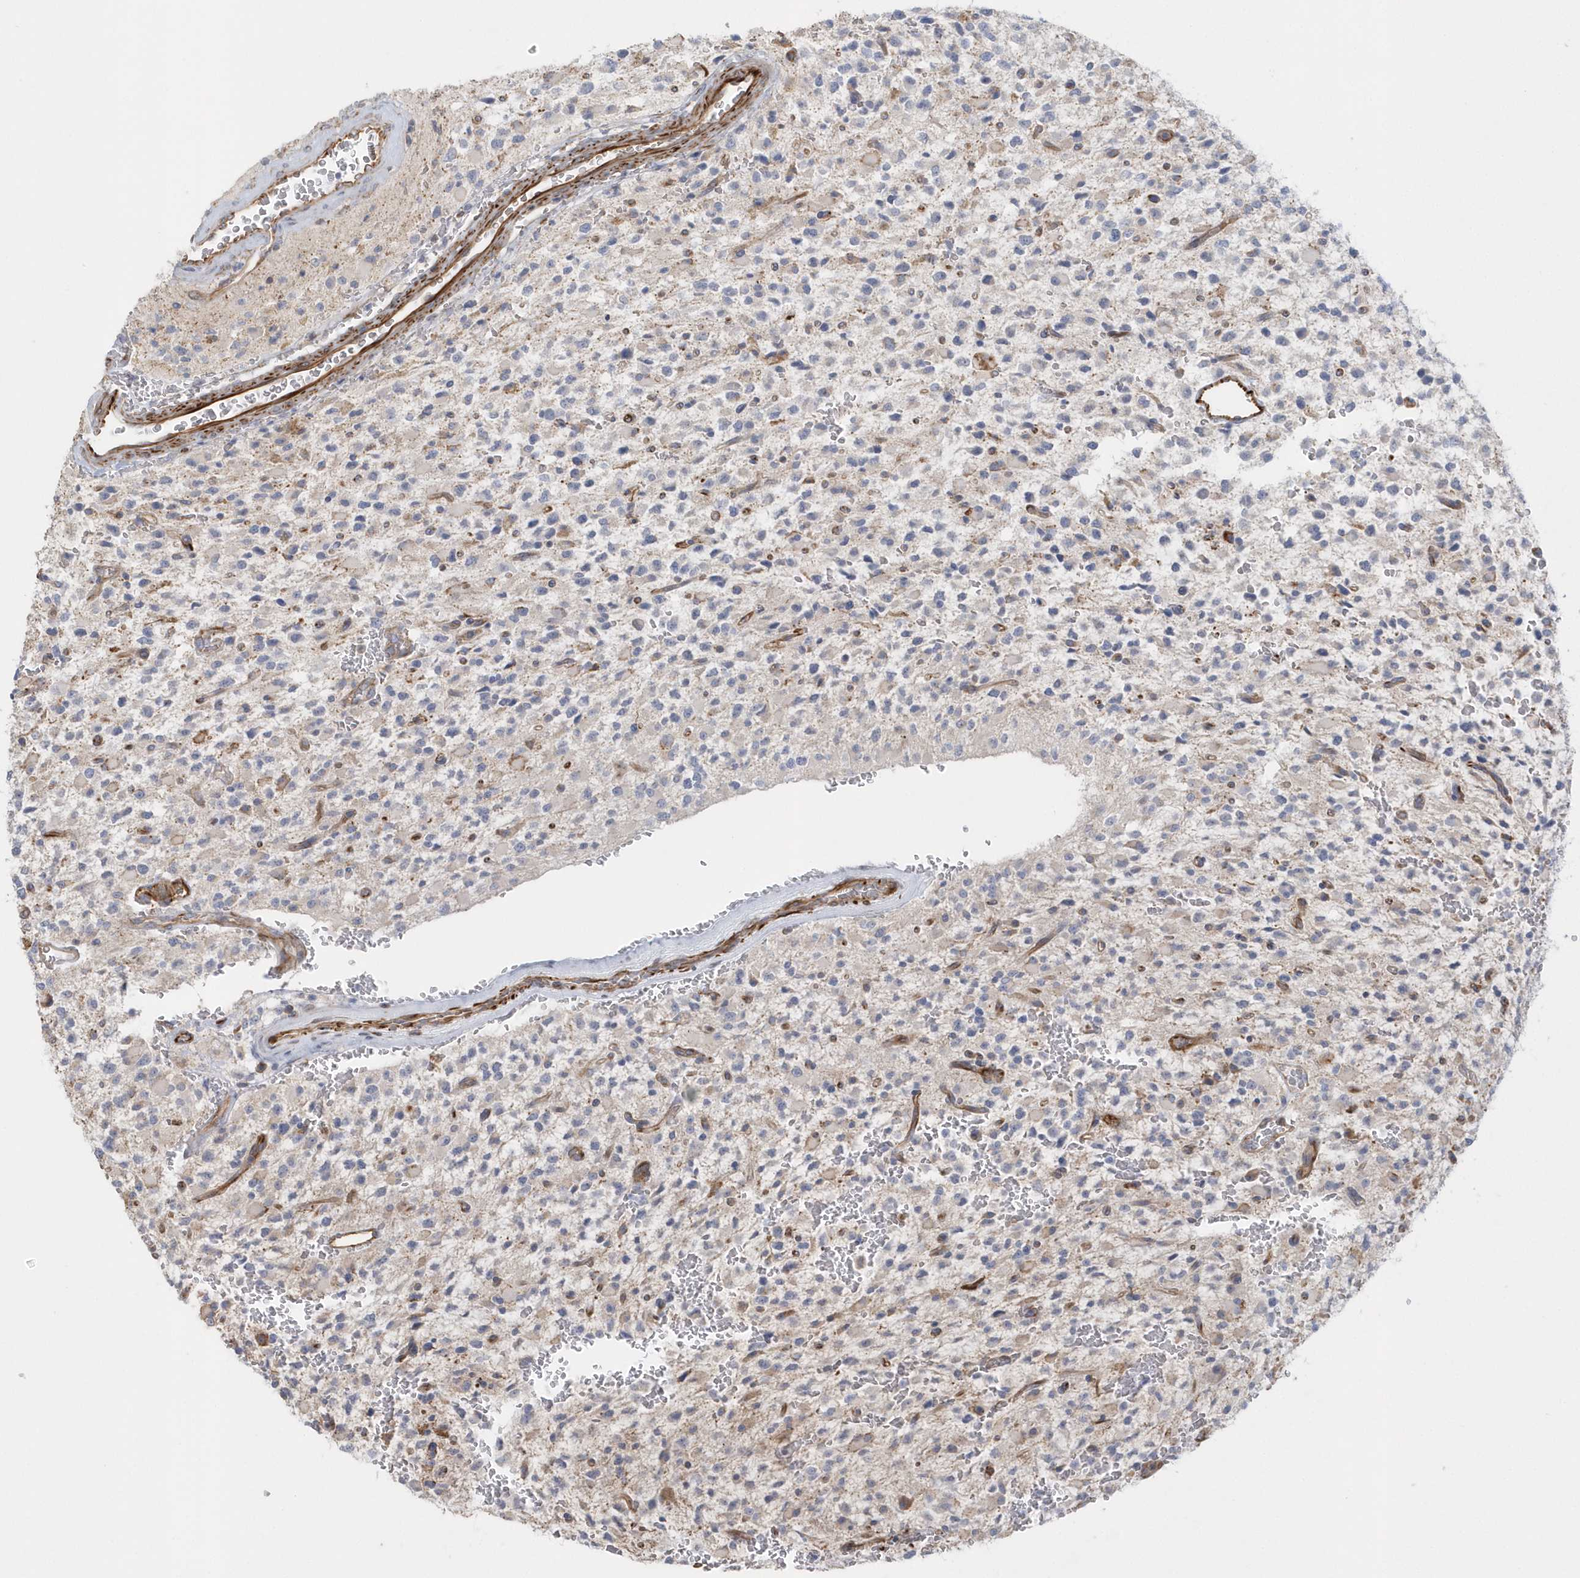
{"staining": {"intensity": "negative", "quantity": "none", "location": "none"}, "tissue": "glioma", "cell_type": "Tumor cells", "image_type": "cancer", "snomed": [{"axis": "morphology", "description": "Glioma, malignant, High grade"}, {"axis": "topography", "description": "Brain"}], "caption": "Immunohistochemistry micrograph of glioma stained for a protein (brown), which exhibits no staining in tumor cells. (Brightfield microscopy of DAB IHC at high magnification).", "gene": "RAB17", "patient": {"sex": "male", "age": 34}}